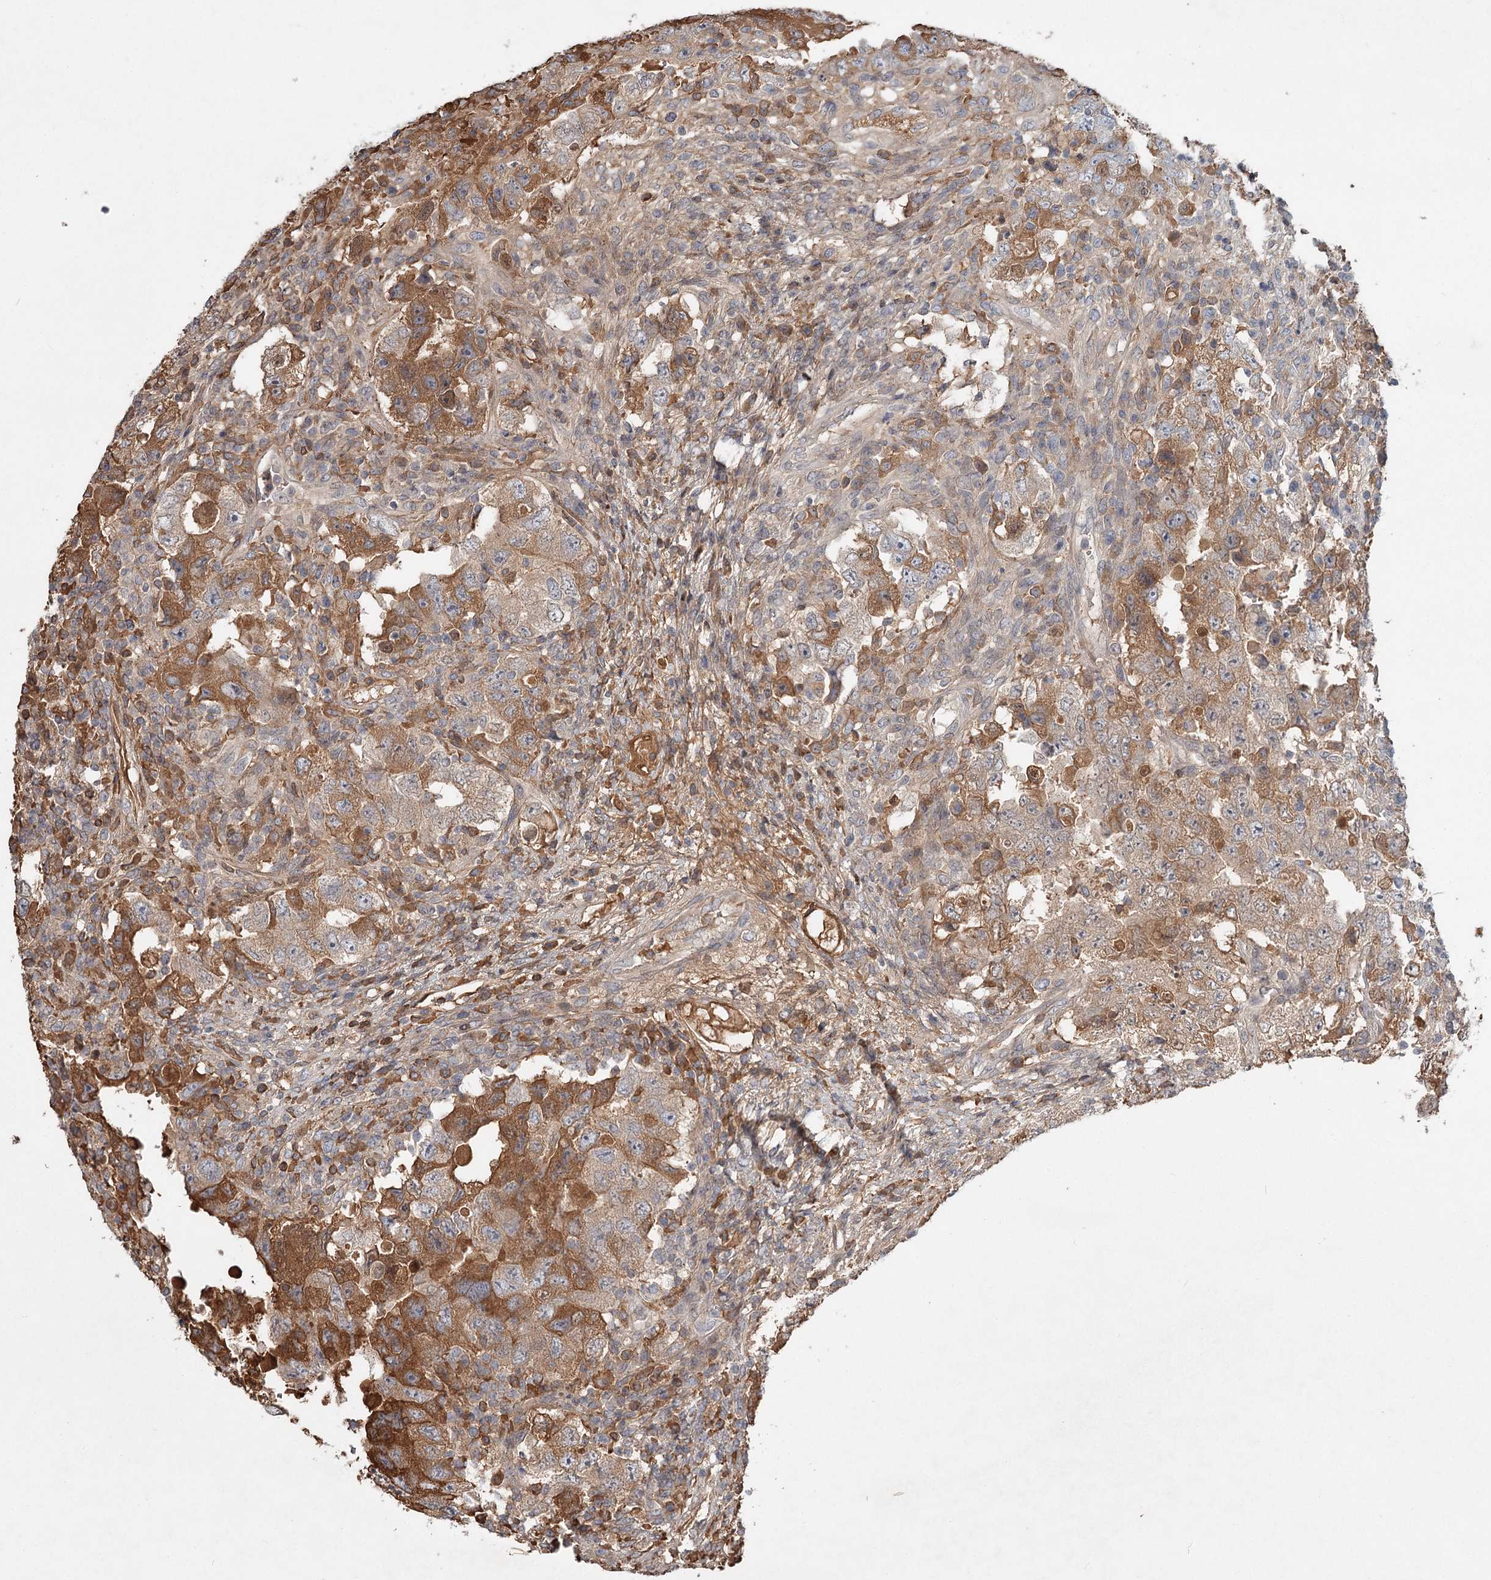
{"staining": {"intensity": "moderate", "quantity": "25%-75%", "location": "cytoplasmic/membranous"}, "tissue": "testis cancer", "cell_type": "Tumor cells", "image_type": "cancer", "snomed": [{"axis": "morphology", "description": "Carcinoma, Embryonal, NOS"}, {"axis": "topography", "description": "Testis"}], "caption": "IHC image of neoplastic tissue: human testis cancer (embryonal carcinoma) stained using IHC reveals medium levels of moderate protein expression localized specifically in the cytoplasmic/membranous of tumor cells, appearing as a cytoplasmic/membranous brown color.", "gene": "DHRS9", "patient": {"sex": "male", "age": 26}}